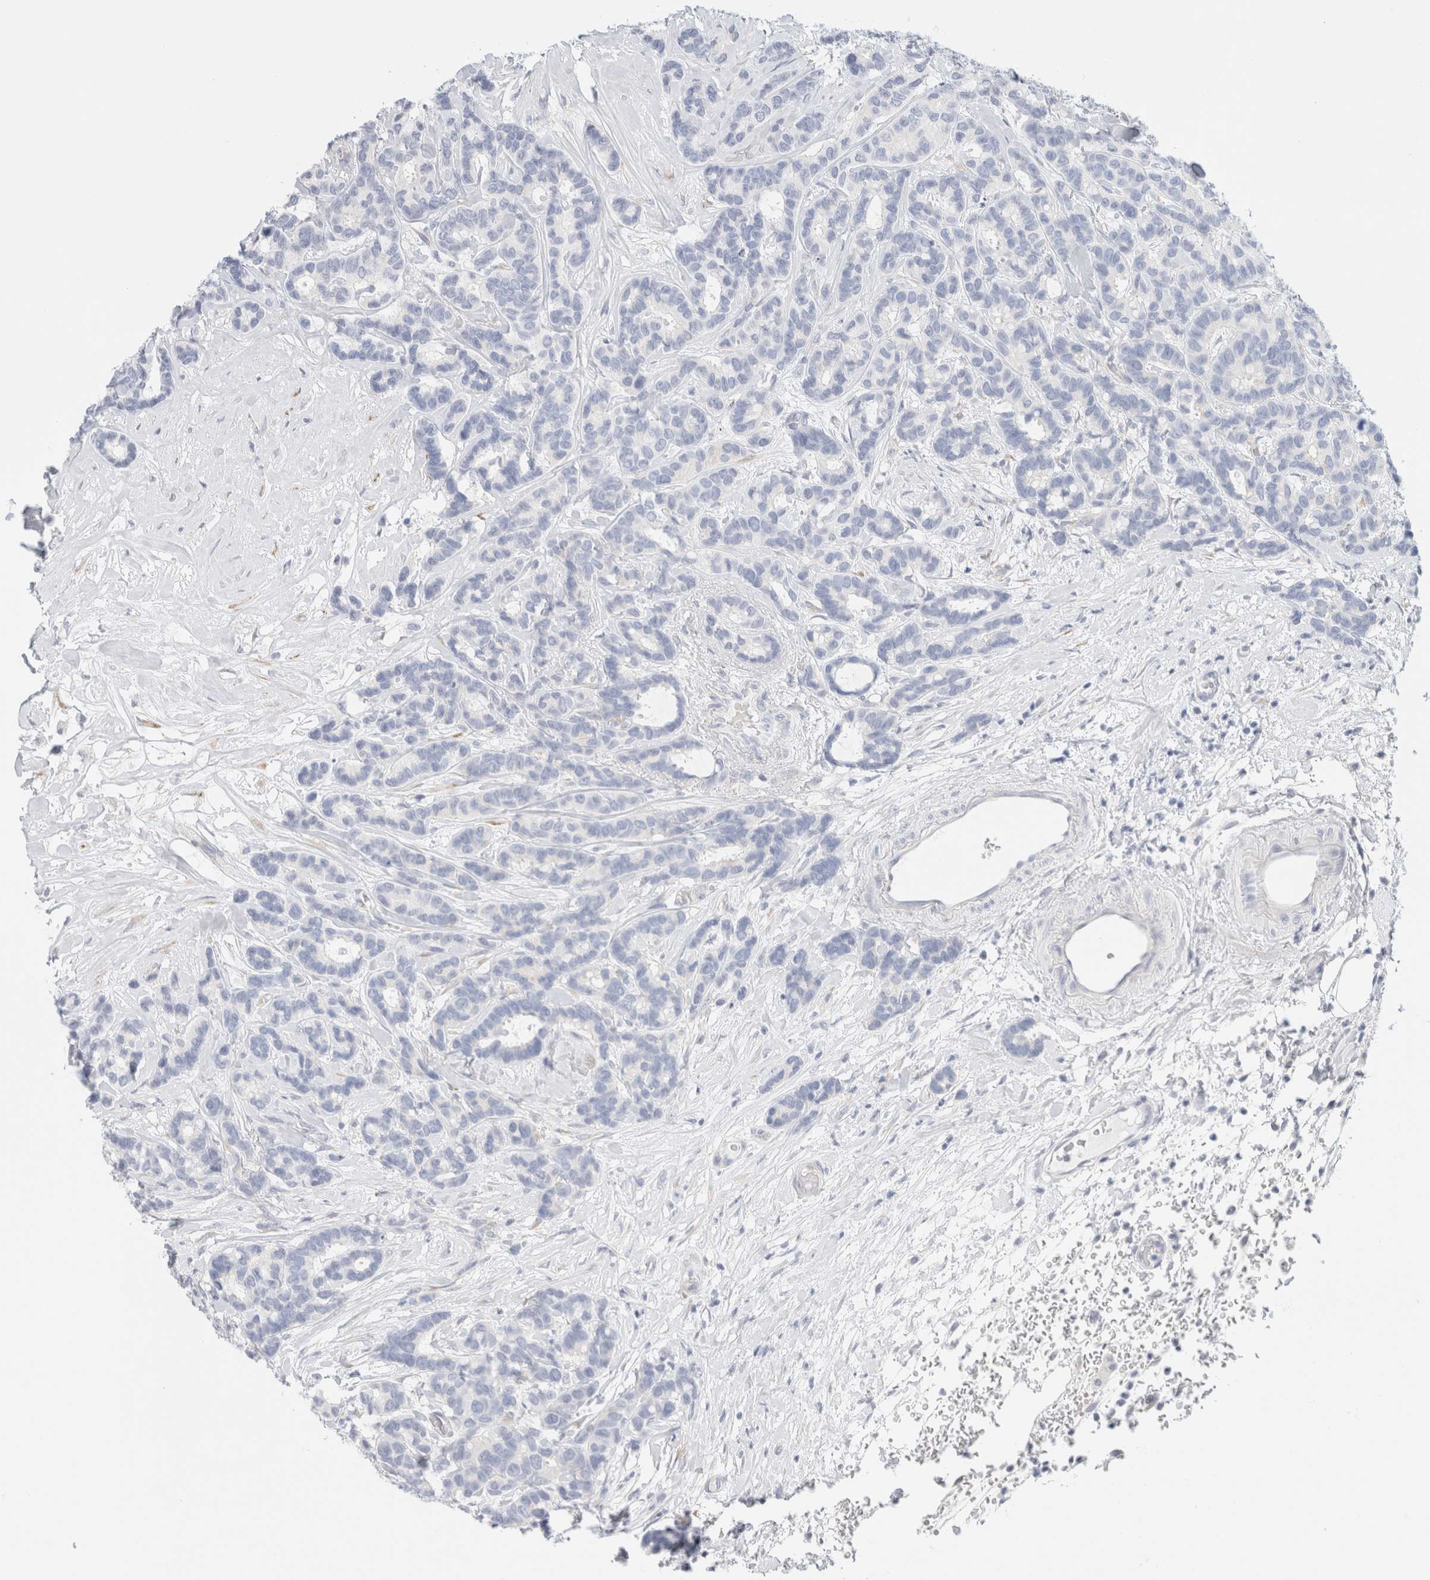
{"staining": {"intensity": "negative", "quantity": "none", "location": "none"}, "tissue": "breast cancer", "cell_type": "Tumor cells", "image_type": "cancer", "snomed": [{"axis": "morphology", "description": "Duct carcinoma"}, {"axis": "topography", "description": "Breast"}], "caption": "This is an IHC image of breast cancer (intraductal carcinoma). There is no positivity in tumor cells.", "gene": "RTN4", "patient": {"sex": "female", "age": 87}}